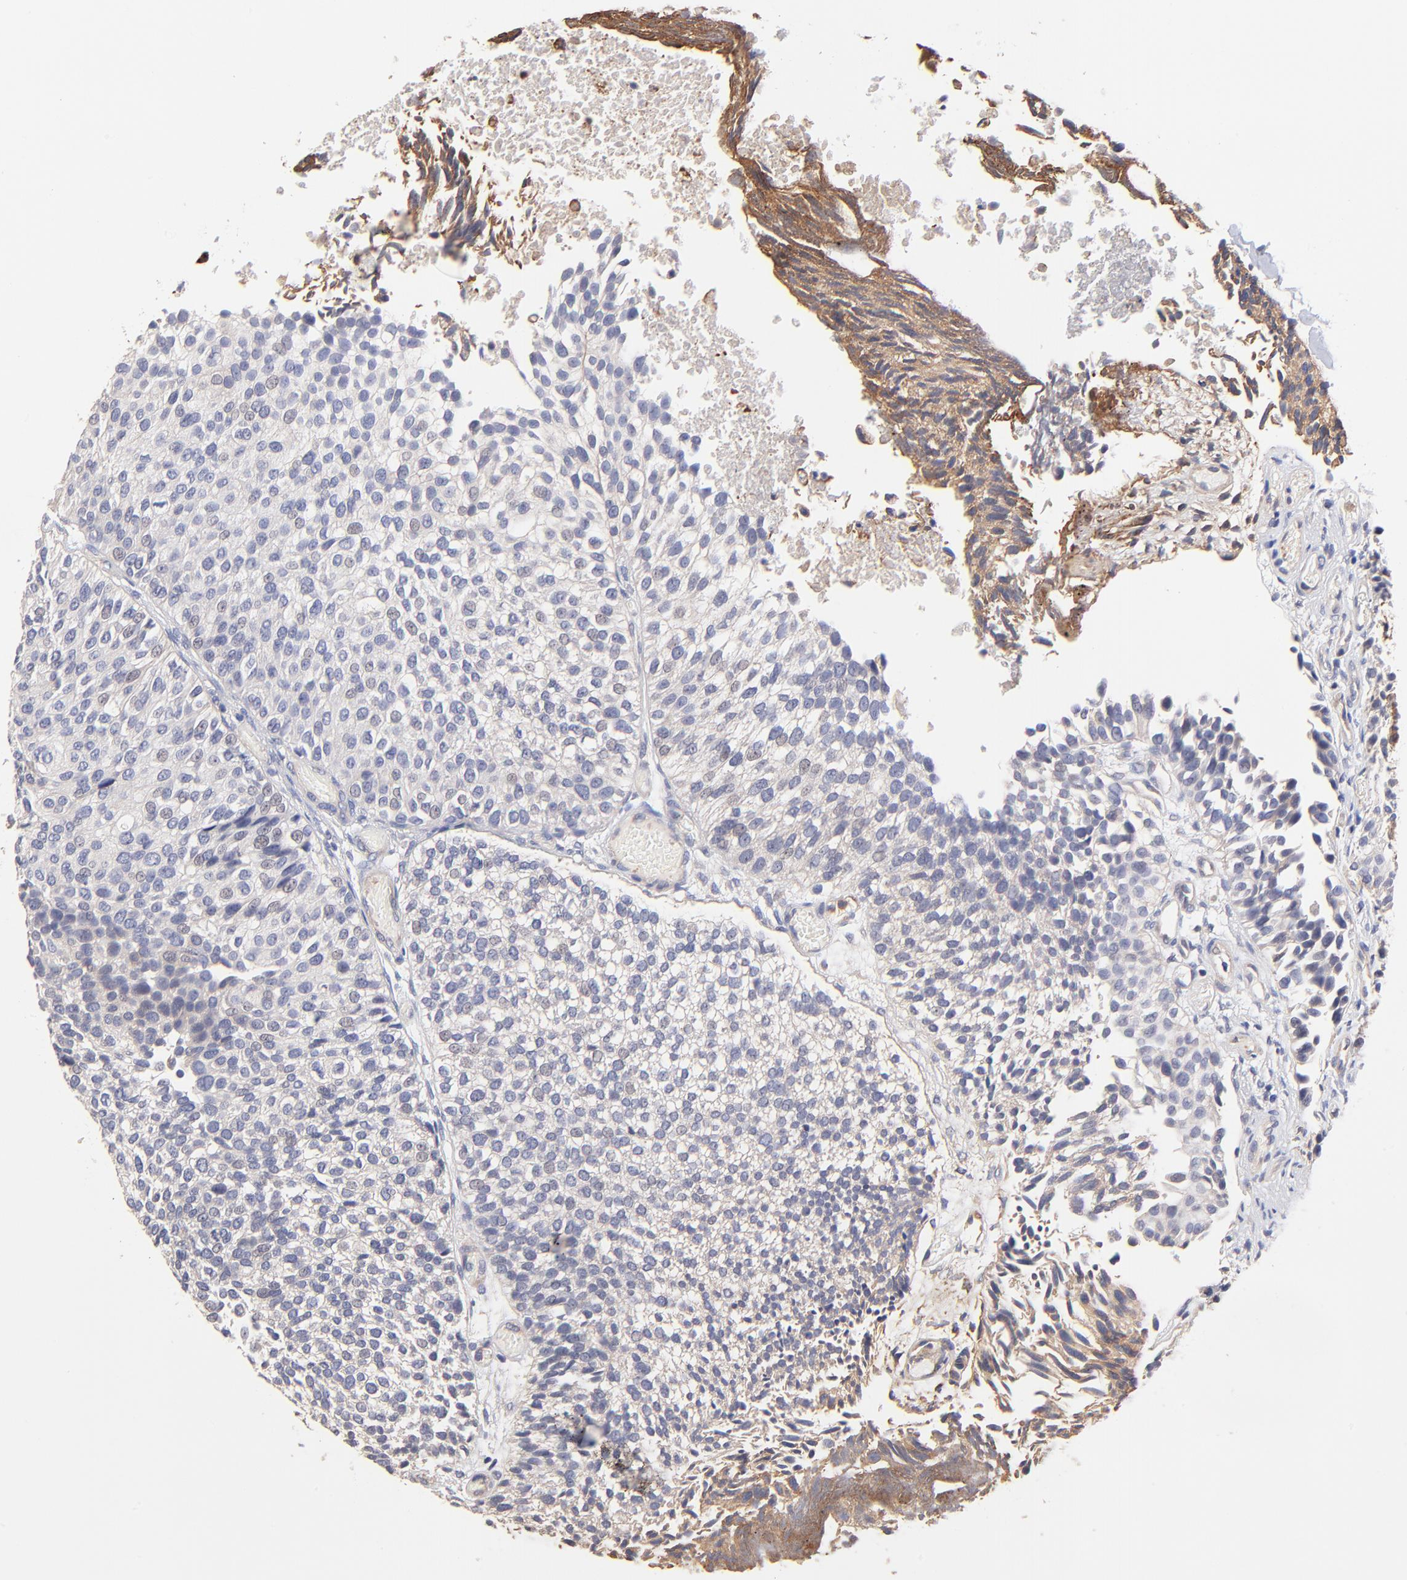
{"staining": {"intensity": "negative", "quantity": "none", "location": "none"}, "tissue": "urothelial cancer", "cell_type": "Tumor cells", "image_type": "cancer", "snomed": [{"axis": "morphology", "description": "Urothelial carcinoma, Low grade"}, {"axis": "topography", "description": "Urinary bladder"}], "caption": "Photomicrograph shows no protein positivity in tumor cells of urothelial carcinoma (low-grade) tissue.", "gene": "ASB7", "patient": {"sex": "male", "age": 84}}